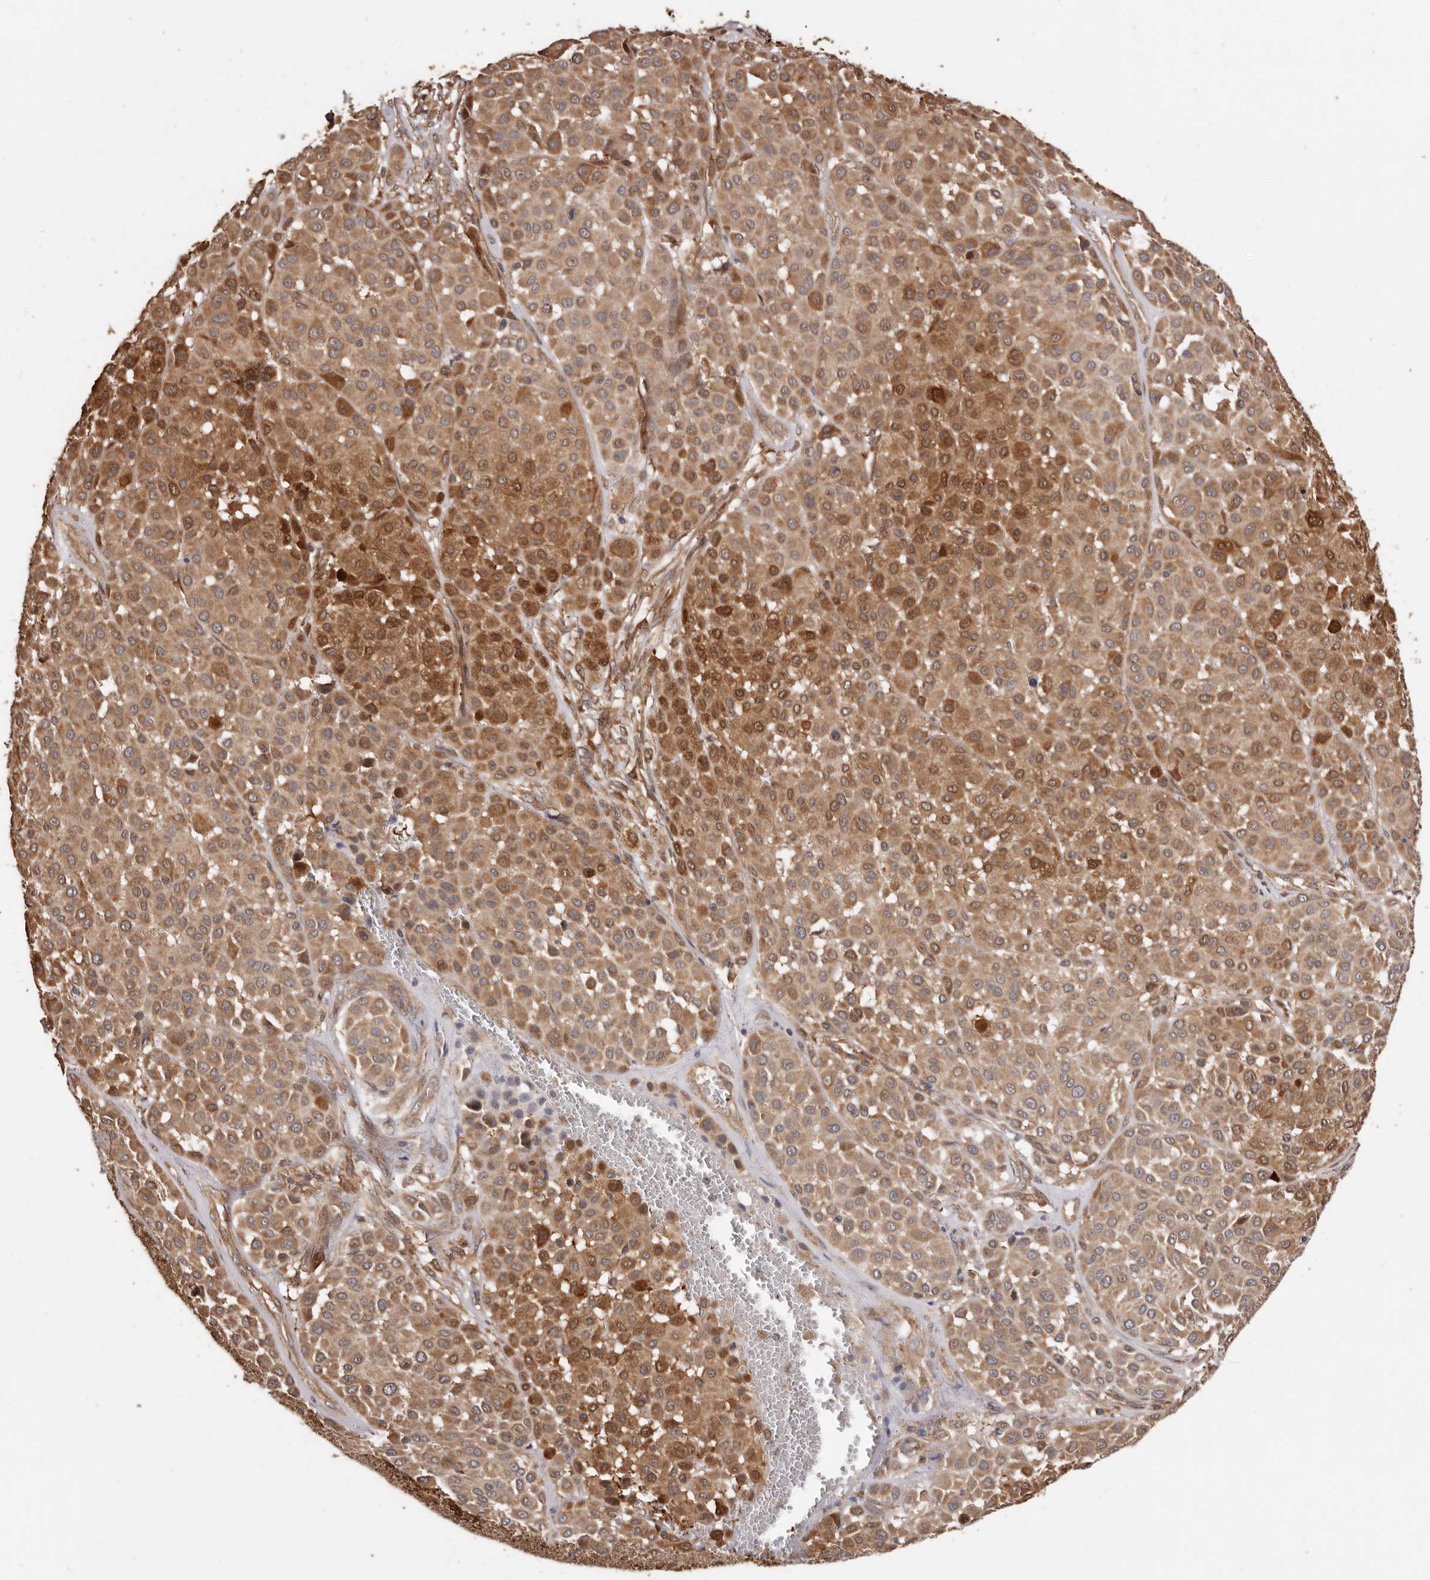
{"staining": {"intensity": "moderate", "quantity": ">75%", "location": "cytoplasmic/membranous"}, "tissue": "melanoma", "cell_type": "Tumor cells", "image_type": "cancer", "snomed": [{"axis": "morphology", "description": "Malignant melanoma, Metastatic site"}, {"axis": "topography", "description": "Soft tissue"}], "caption": "A micrograph of melanoma stained for a protein displays moderate cytoplasmic/membranous brown staining in tumor cells. (Brightfield microscopy of DAB IHC at high magnification).", "gene": "COQ8B", "patient": {"sex": "male", "age": 41}}